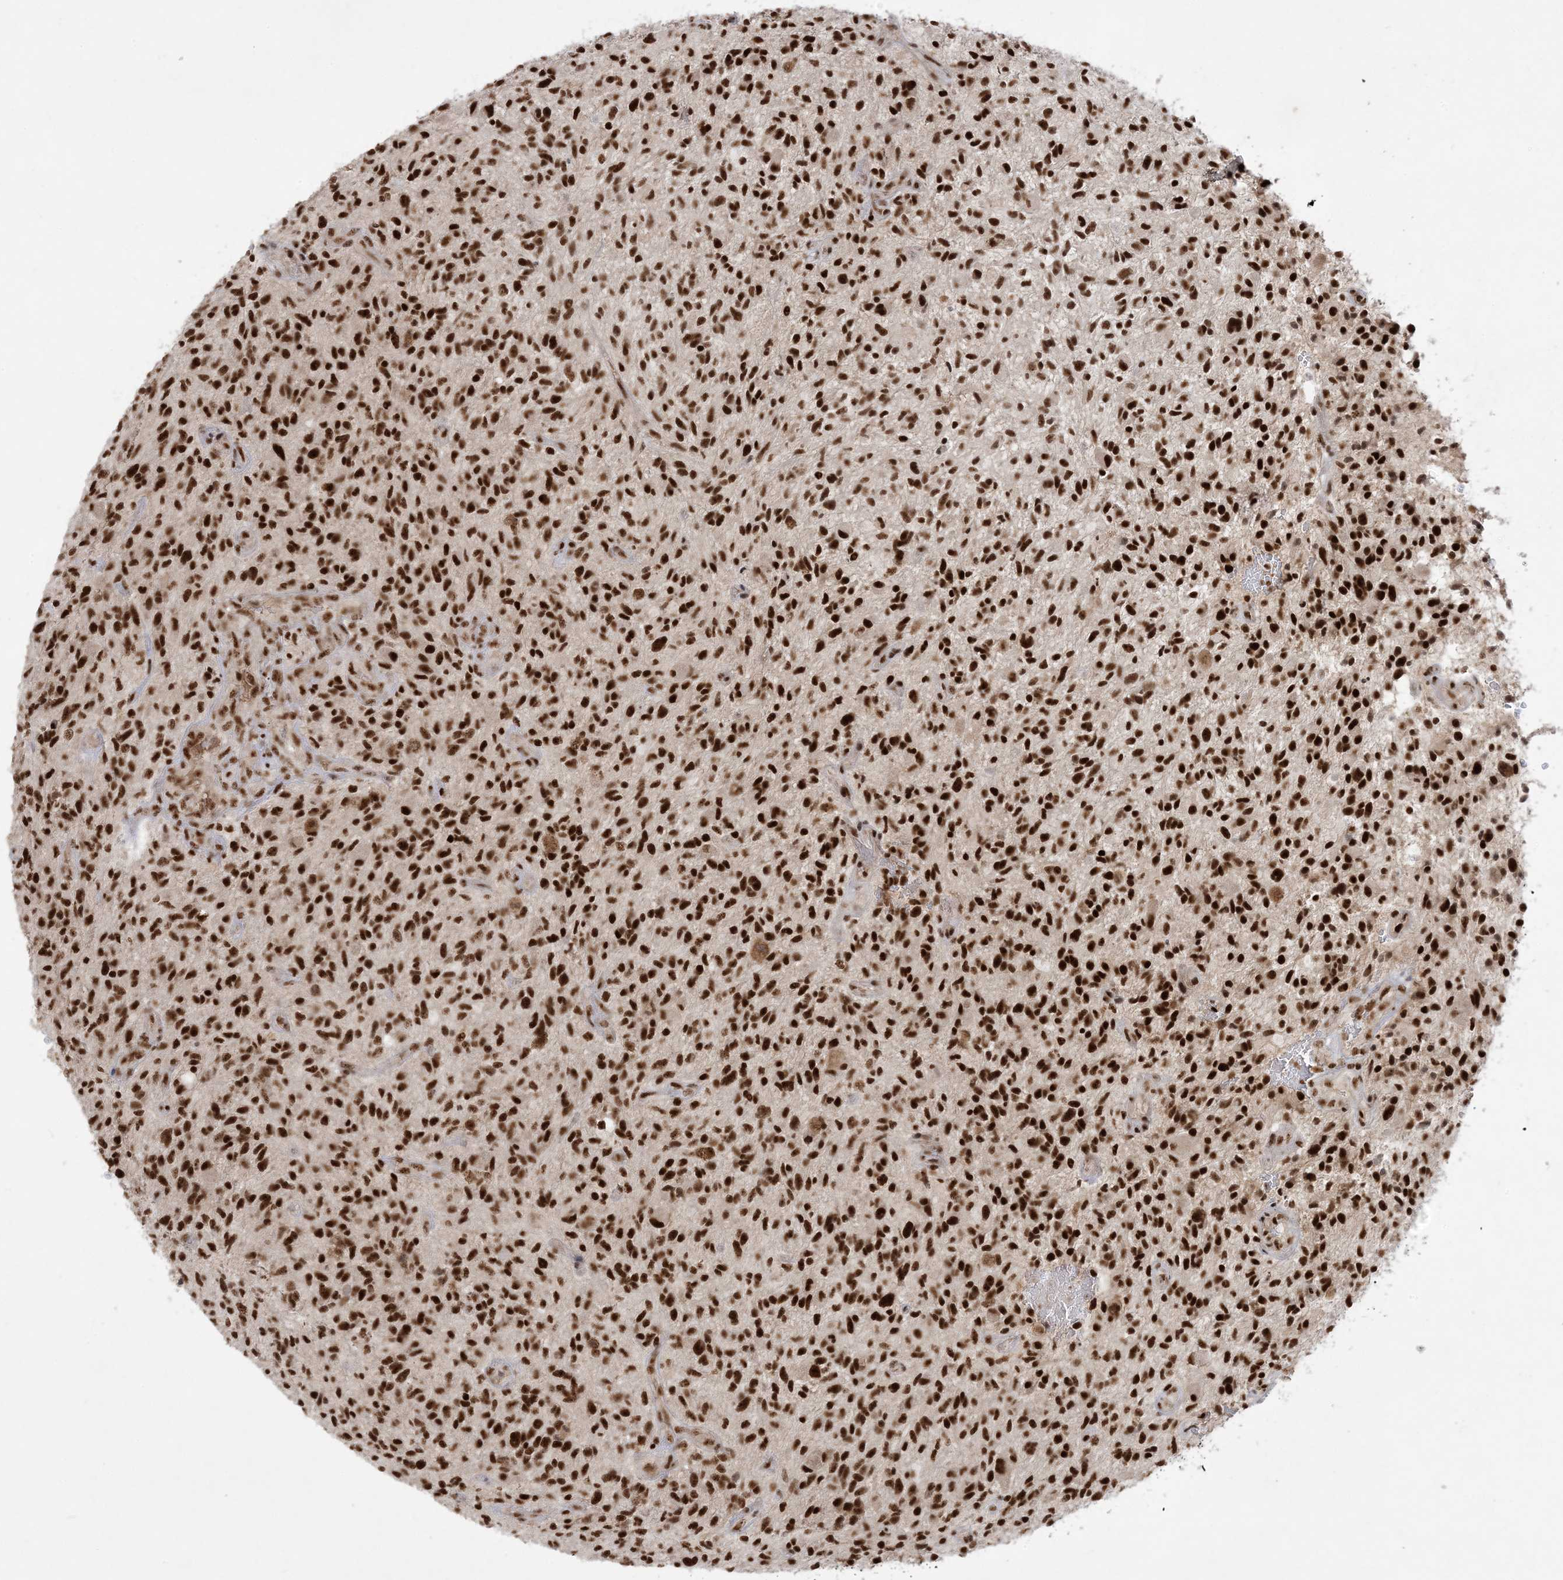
{"staining": {"intensity": "strong", "quantity": ">75%", "location": "nuclear"}, "tissue": "glioma", "cell_type": "Tumor cells", "image_type": "cancer", "snomed": [{"axis": "morphology", "description": "Glioma, malignant, High grade"}, {"axis": "topography", "description": "Brain"}], "caption": "Glioma was stained to show a protein in brown. There is high levels of strong nuclear positivity in approximately >75% of tumor cells. The staining was performed using DAB, with brown indicating positive protein expression. Nuclei are stained blue with hematoxylin.", "gene": "PPIL2", "patient": {"sex": "male", "age": 47}}